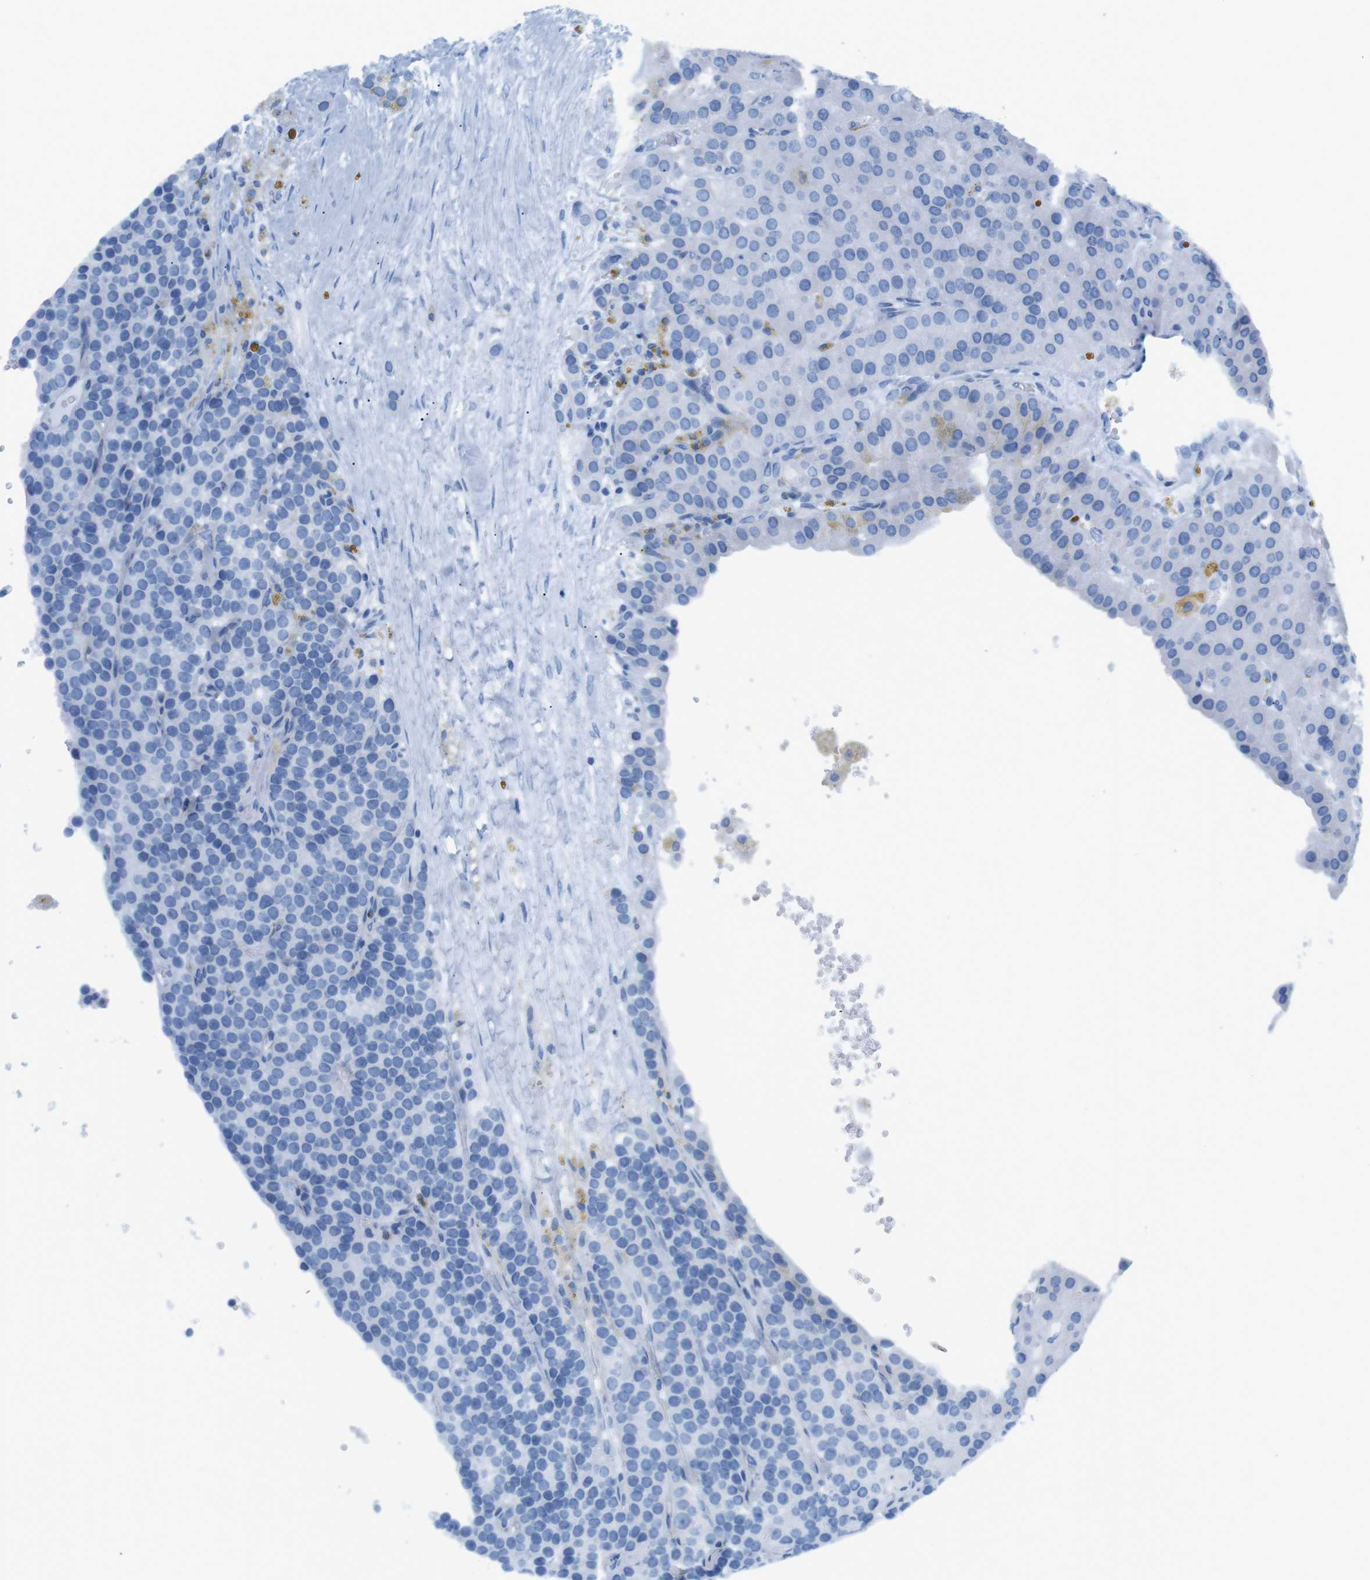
{"staining": {"intensity": "negative", "quantity": "none", "location": "none"}, "tissue": "parathyroid gland", "cell_type": "Glandular cells", "image_type": "normal", "snomed": [{"axis": "morphology", "description": "Normal tissue, NOS"}, {"axis": "morphology", "description": "Adenoma, NOS"}, {"axis": "topography", "description": "Parathyroid gland"}], "caption": "The IHC histopathology image has no significant staining in glandular cells of parathyroid gland. The staining is performed using DAB brown chromogen with nuclei counter-stained in using hematoxylin.", "gene": "TNFRSF4", "patient": {"sex": "female", "age": 86}}